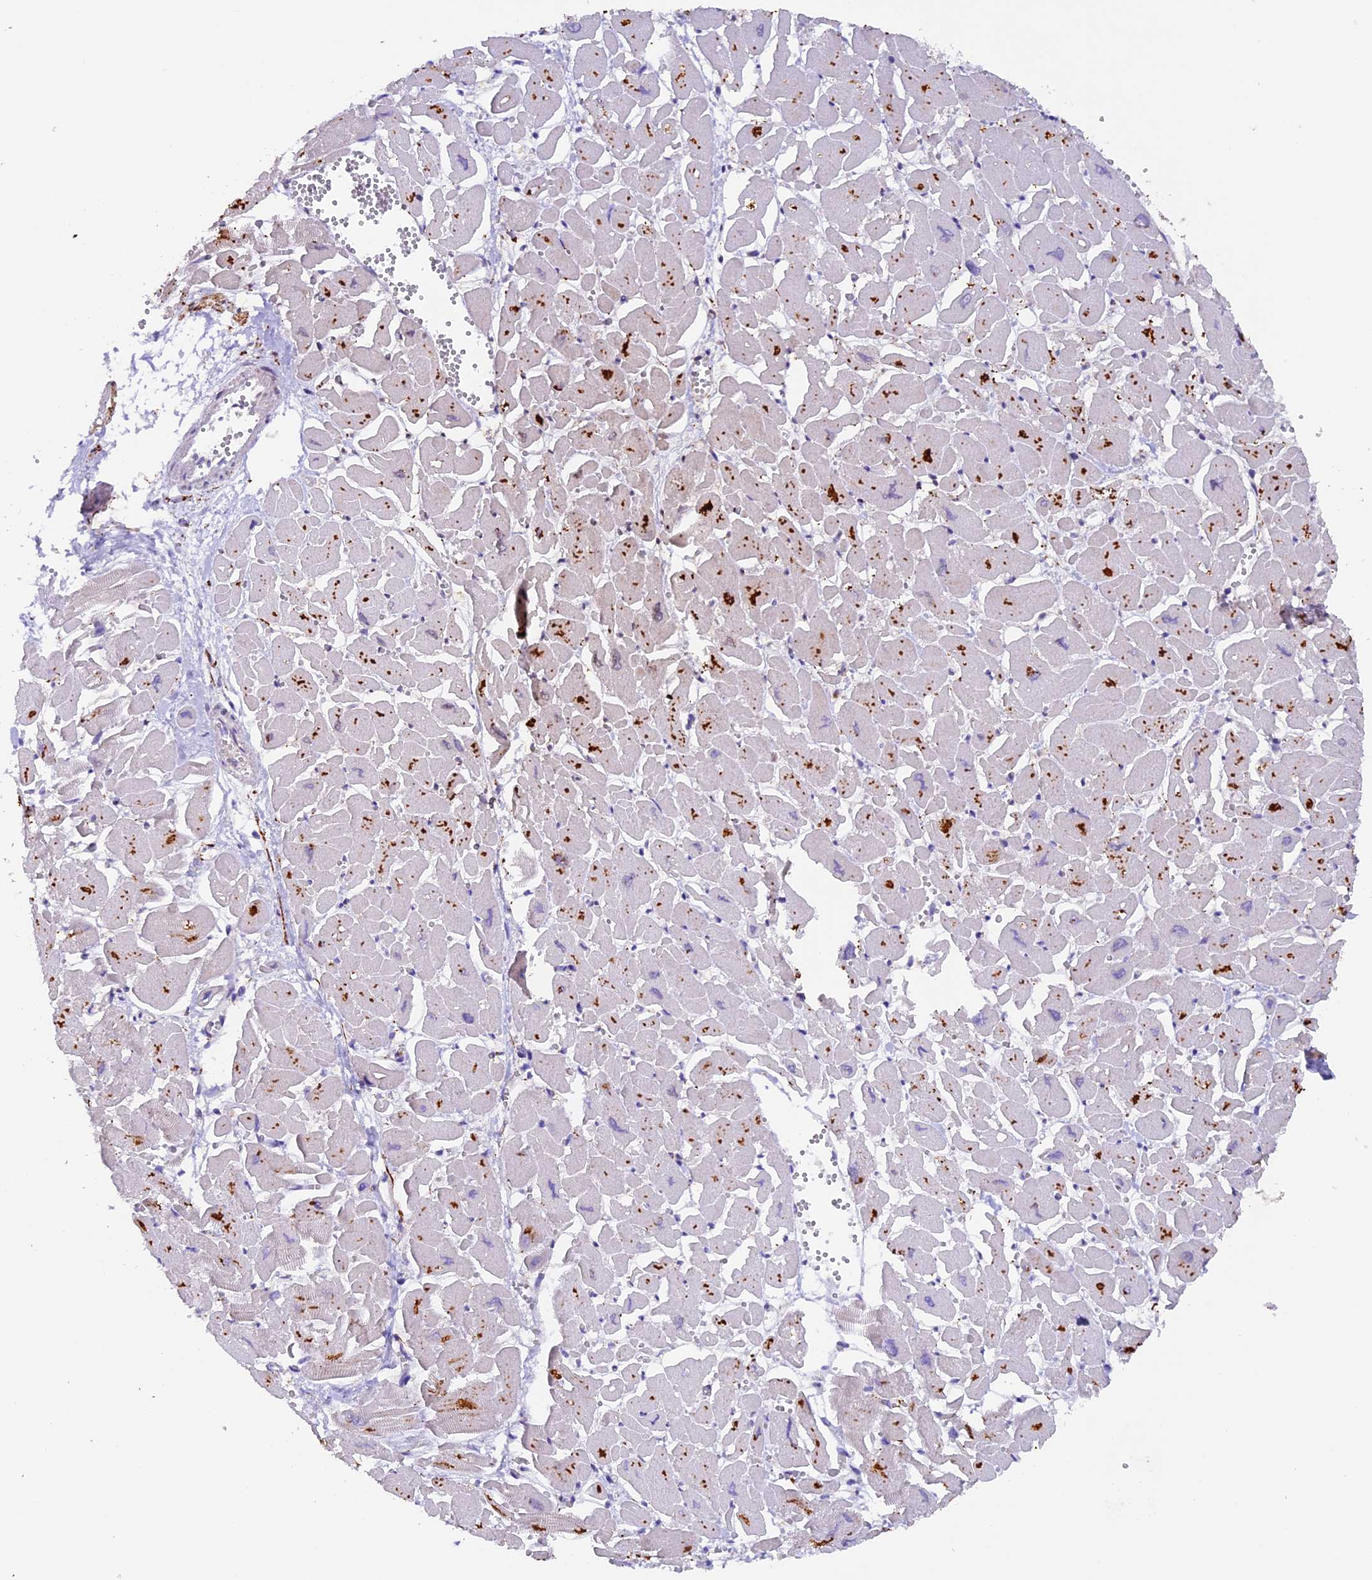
{"staining": {"intensity": "negative", "quantity": "none", "location": "none"}, "tissue": "heart muscle", "cell_type": "Cardiomyocytes", "image_type": "normal", "snomed": [{"axis": "morphology", "description": "Normal tissue, NOS"}, {"axis": "topography", "description": "Heart"}], "caption": "High power microscopy image of an IHC histopathology image of unremarkable heart muscle, revealing no significant expression in cardiomyocytes. (Stains: DAB (3,3'-diaminobenzidine) immunohistochemistry with hematoxylin counter stain, Microscopy: brightfield microscopy at high magnification).", "gene": "NCK2", "patient": {"sex": "male", "age": 54}}